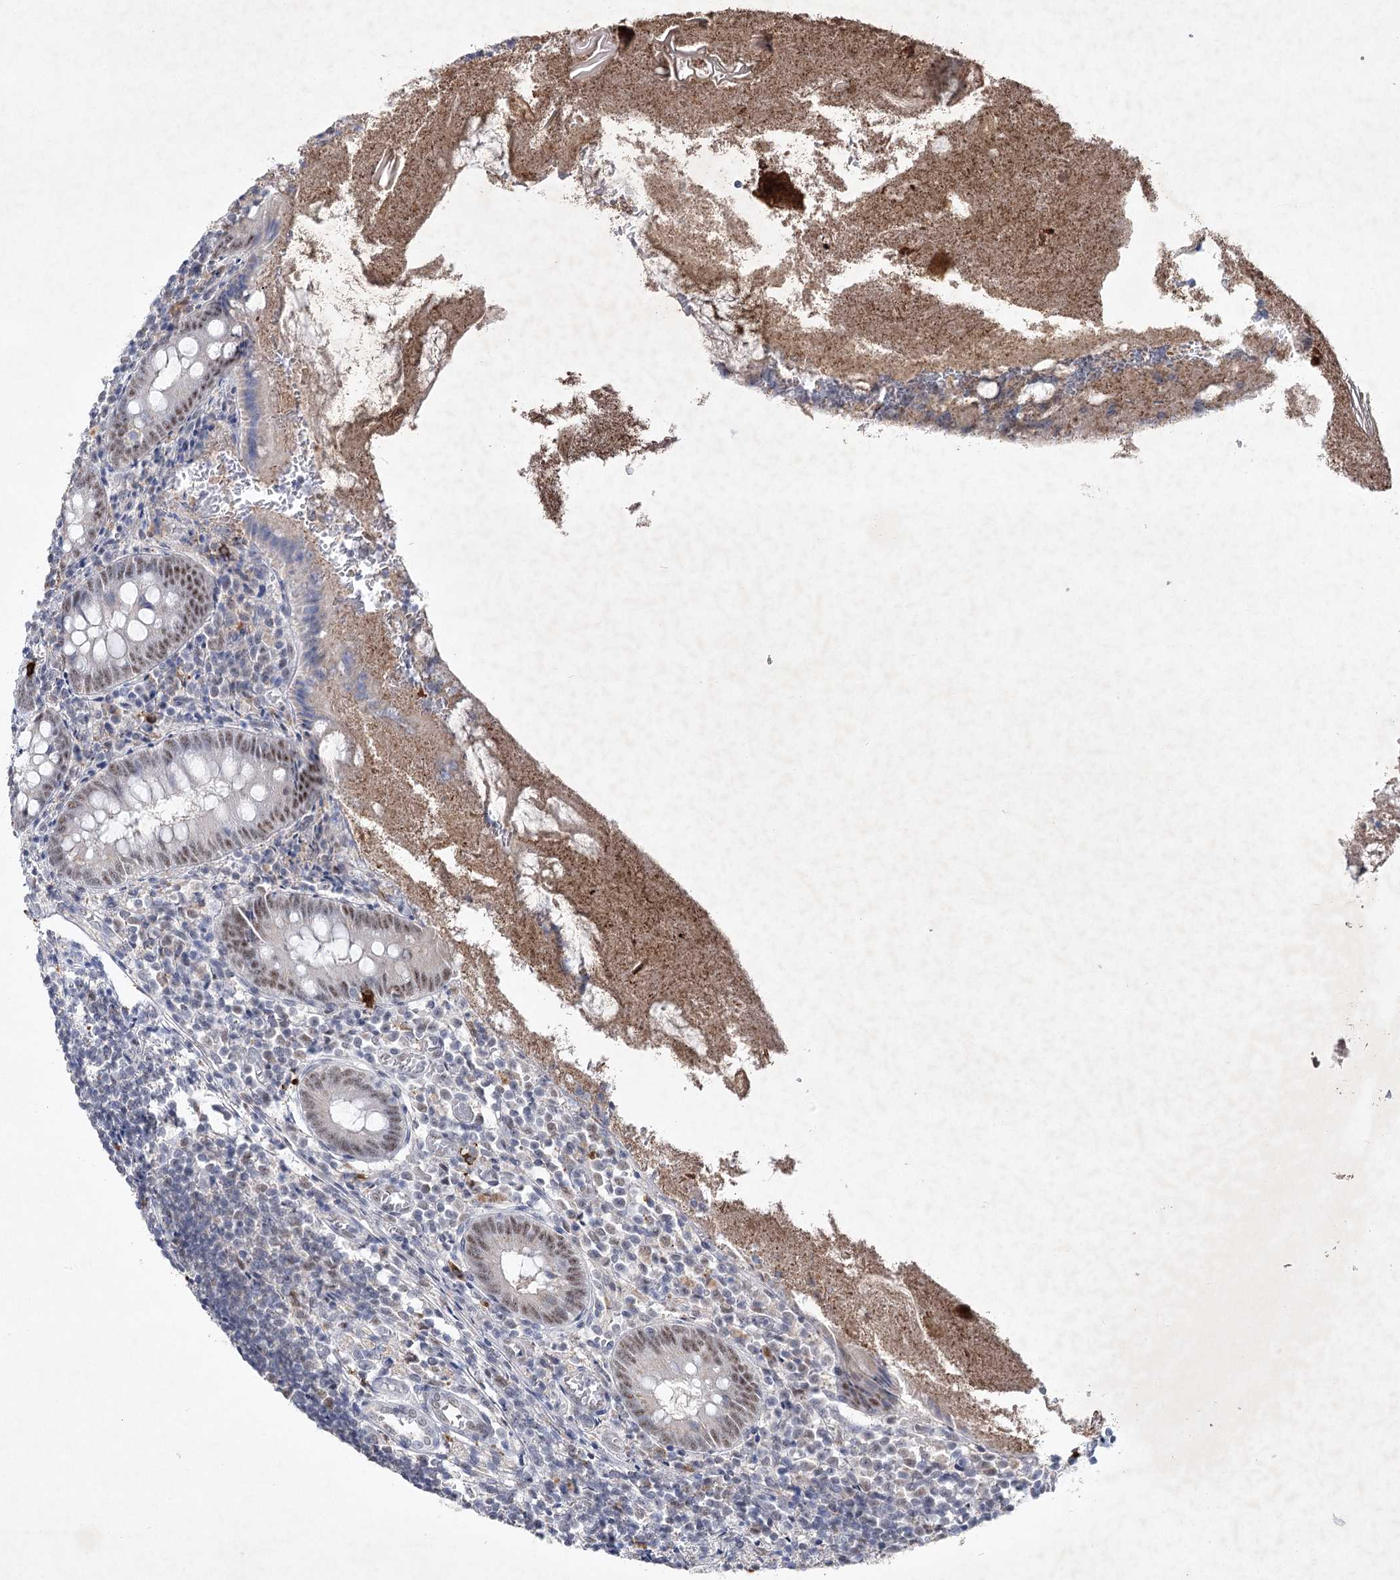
{"staining": {"intensity": "moderate", "quantity": "<25%", "location": "nuclear"}, "tissue": "appendix", "cell_type": "Glandular cells", "image_type": "normal", "snomed": [{"axis": "morphology", "description": "Normal tissue, NOS"}, {"axis": "topography", "description": "Appendix"}], "caption": "Immunohistochemical staining of benign human appendix shows <25% levels of moderate nuclear protein staining in approximately <25% of glandular cells.", "gene": "ENSG00000275740", "patient": {"sex": "female", "age": 17}}